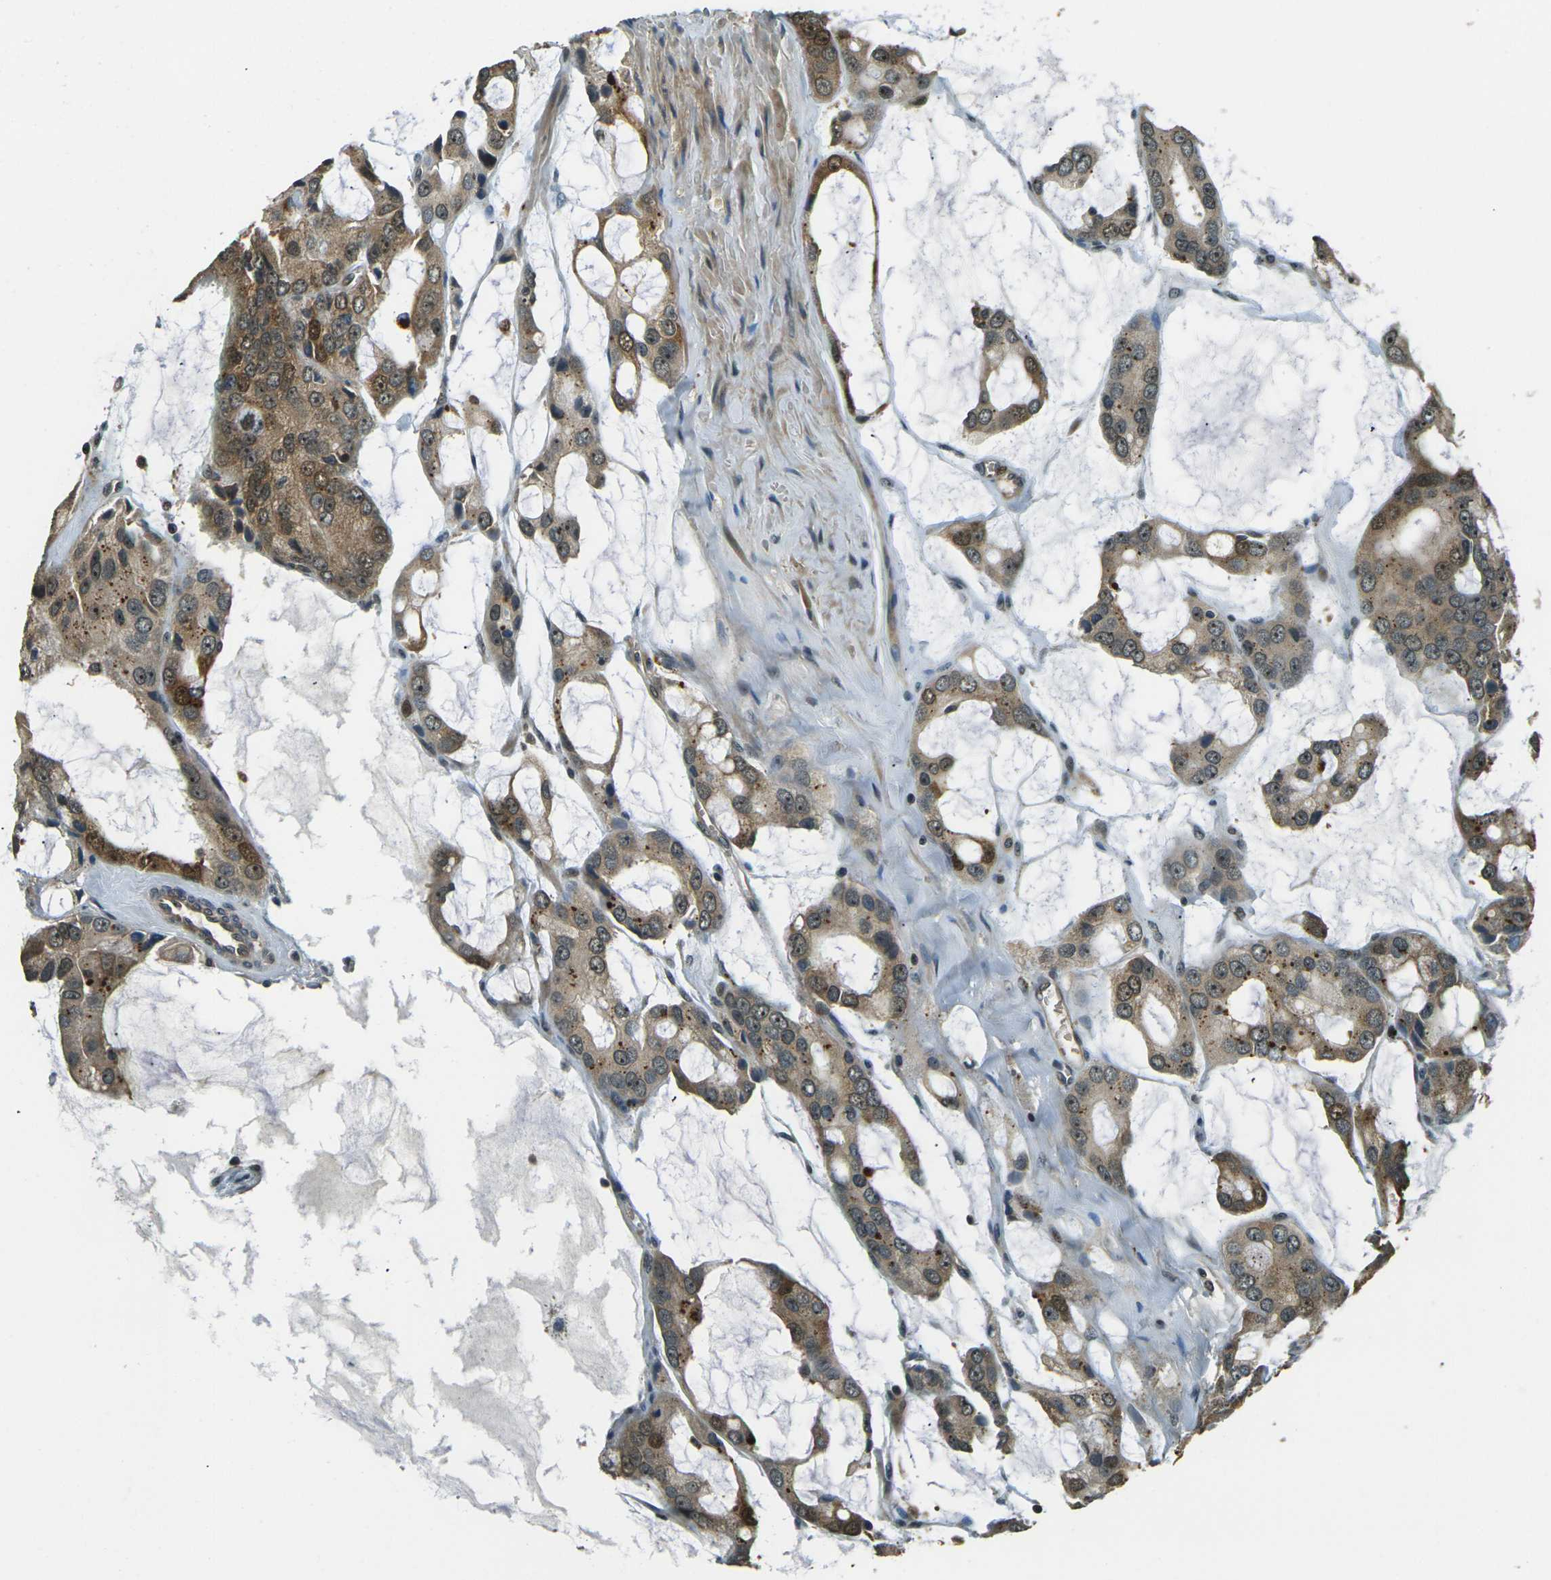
{"staining": {"intensity": "moderate", "quantity": ">75%", "location": "cytoplasmic/membranous,nuclear"}, "tissue": "prostate cancer", "cell_type": "Tumor cells", "image_type": "cancer", "snomed": [{"axis": "morphology", "description": "Adenocarcinoma, High grade"}, {"axis": "topography", "description": "Prostate"}], "caption": "DAB immunohistochemical staining of human prostate cancer reveals moderate cytoplasmic/membranous and nuclear protein positivity in approximately >75% of tumor cells.", "gene": "TOR1A", "patient": {"sex": "male", "age": 67}}